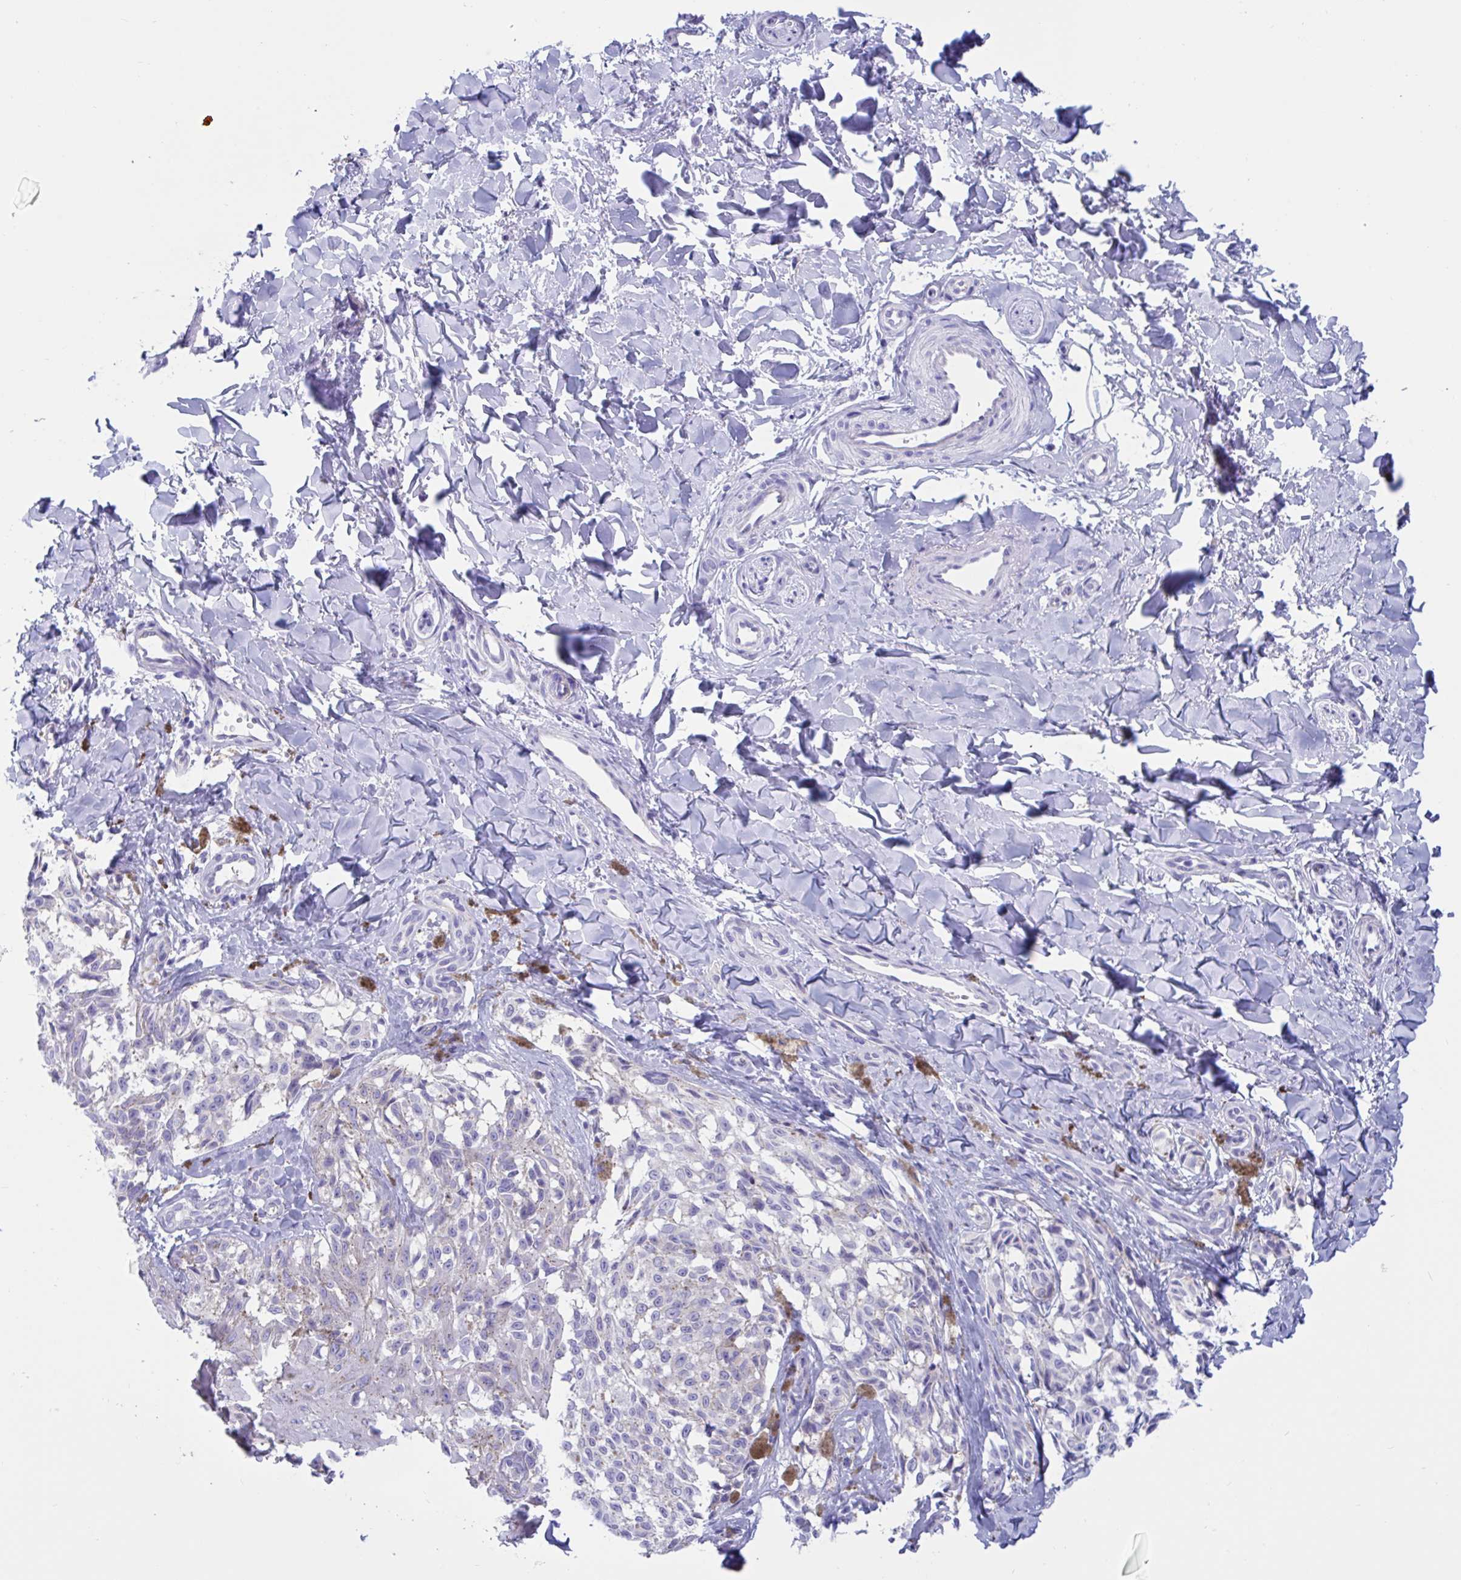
{"staining": {"intensity": "weak", "quantity": "25%-75%", "location": "cytoplasmic/membranous"}, "tissue": "melanoma", "cell_type": "Tumor cells", "image_type": "cancer", "snomed": [{"axis": "morphology", "description": "Malignant melanoma, NOS"}, {"axis": "topography", "description": "Skin"}], "caption": "A brown stain labels weak cytoplasmic/membranous positivity of a protein in human melanoma tumor cells.", "gene": "RNASE3", "patient": {"sex": "female", "age": 65}}